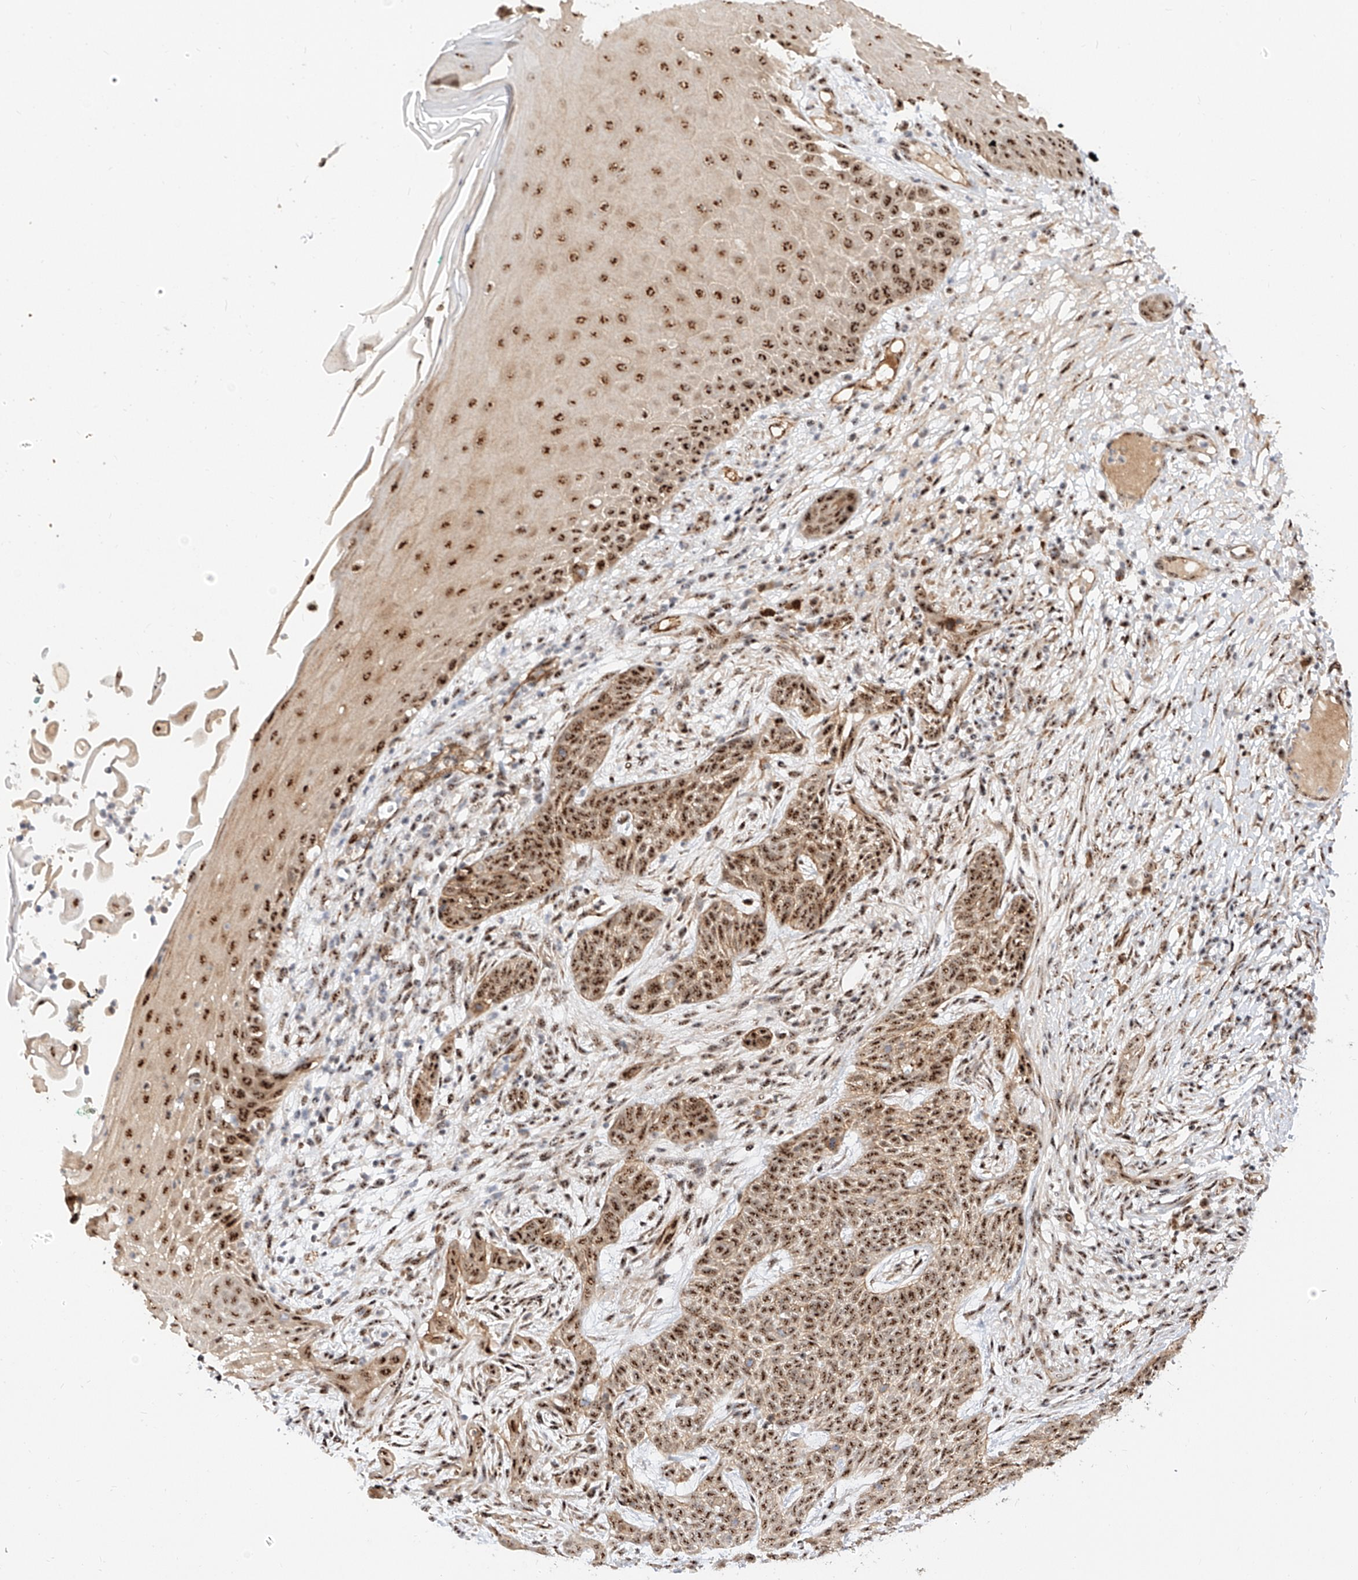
{"staining": {"intensity": "moderate", "quantity": ">75%", "location": "nuclear"}, "tissue": "skin cancer", "cell_type": "Tumor cells", "image_type": "cancer", "snomed": [{"axis": "morphology", "description": "Normal tissue, NOS"}, {"axis": "morphology", "description": "Basal cell carcinoma"}, {"axis": "topography", "description": "Skin"}], "caption": "Moderate nuclear protein positivity is appreciated in approximately >75% of tumor cells in skin cancer.", "gene": "ATXN7L2", "patient": {"sex": "male", "age": 64}}